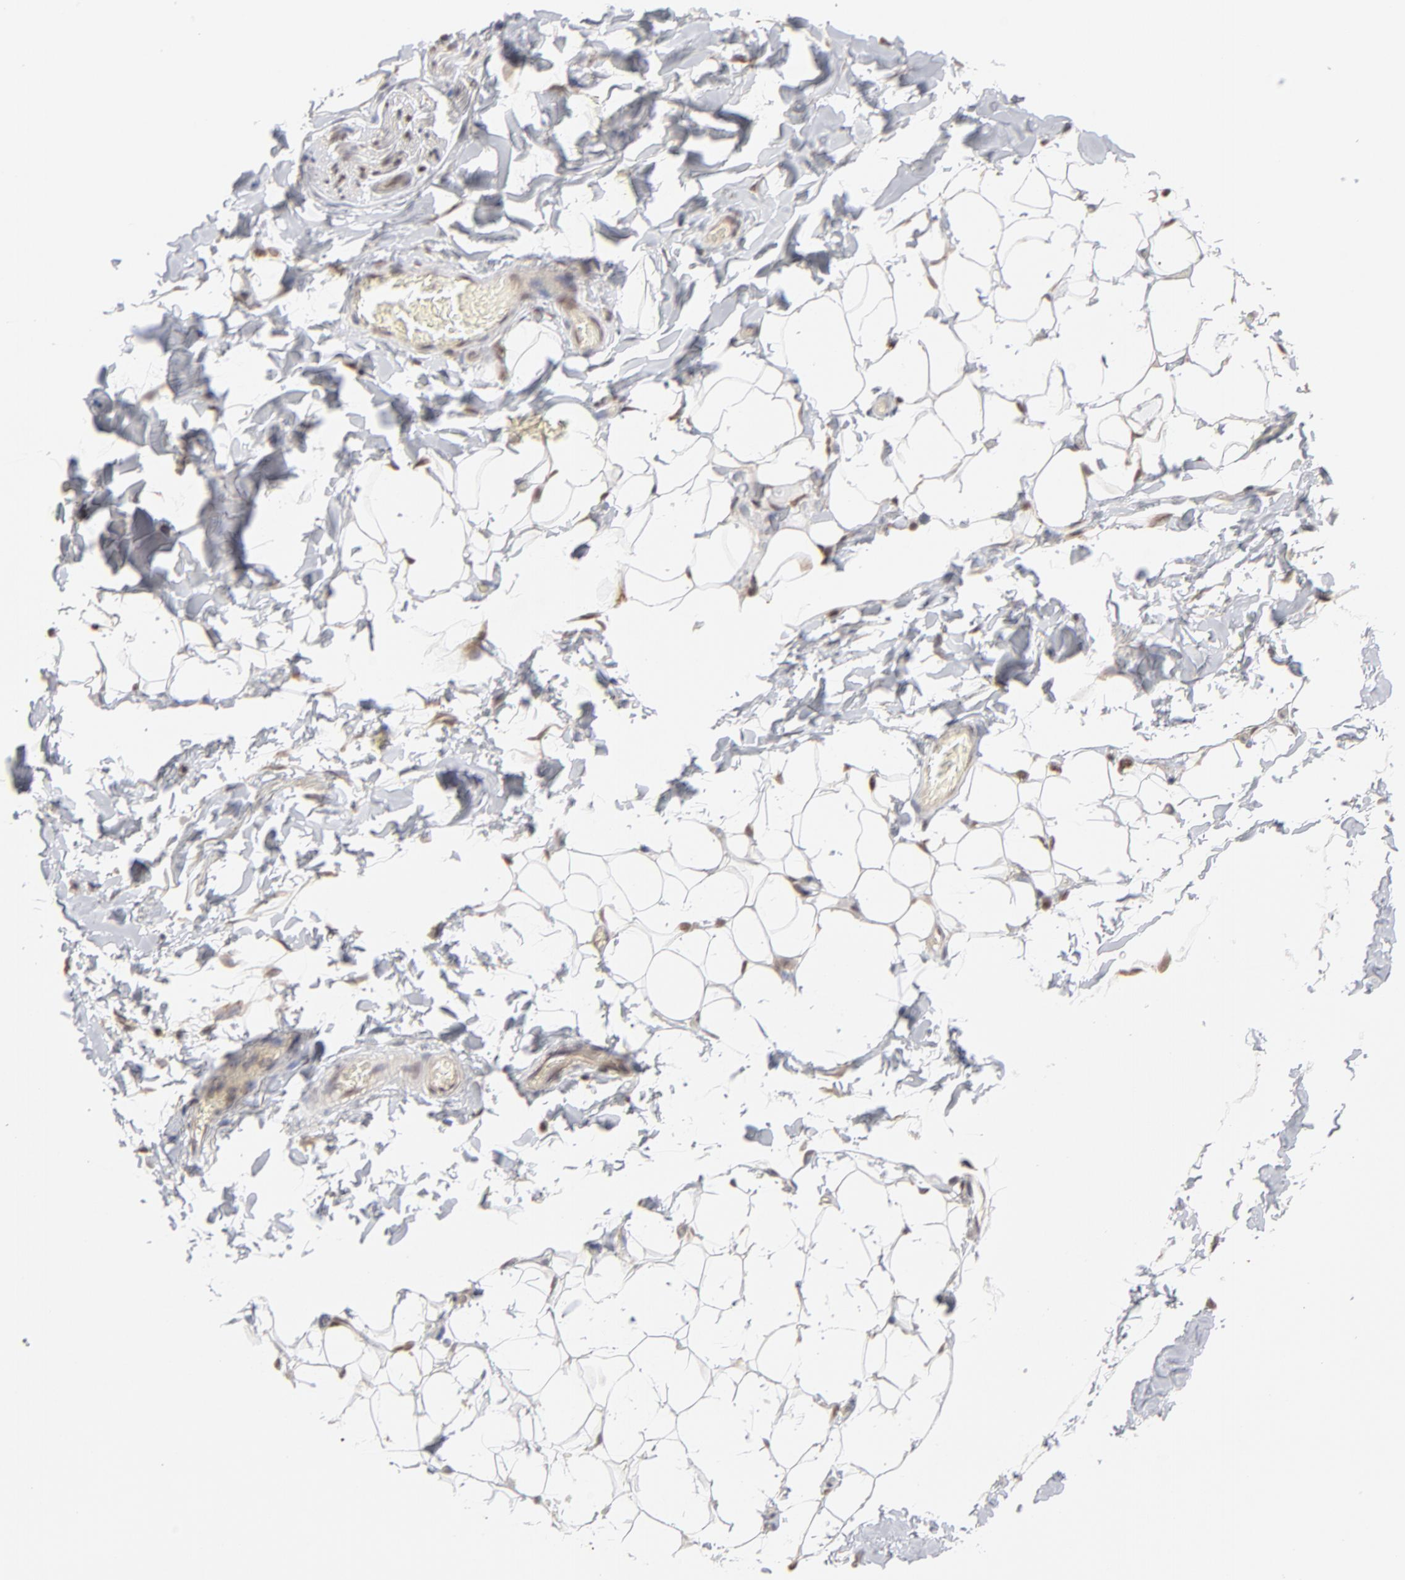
{"staining": {"intensity": "weak", "quantity": ">75%", "location": "nuclear"}, "tissue": "adipose tissue", "cell_type": "Adipocytes", "image_type": "normal", "snomed": [{"axis": "morphology", "description": "Normal tissue, NOS"}, {"axis": "topography", "description": "Soft tissue"}], "caption": "An immunohistochemistry (IHC) histopathology image of benign tissue is shown. Protein staining in brown labels weak nuclear positivity in adipose tissue within adipocytes.", "gene": "ARIH1", "patient": {"sex": "male", "age": 26}}